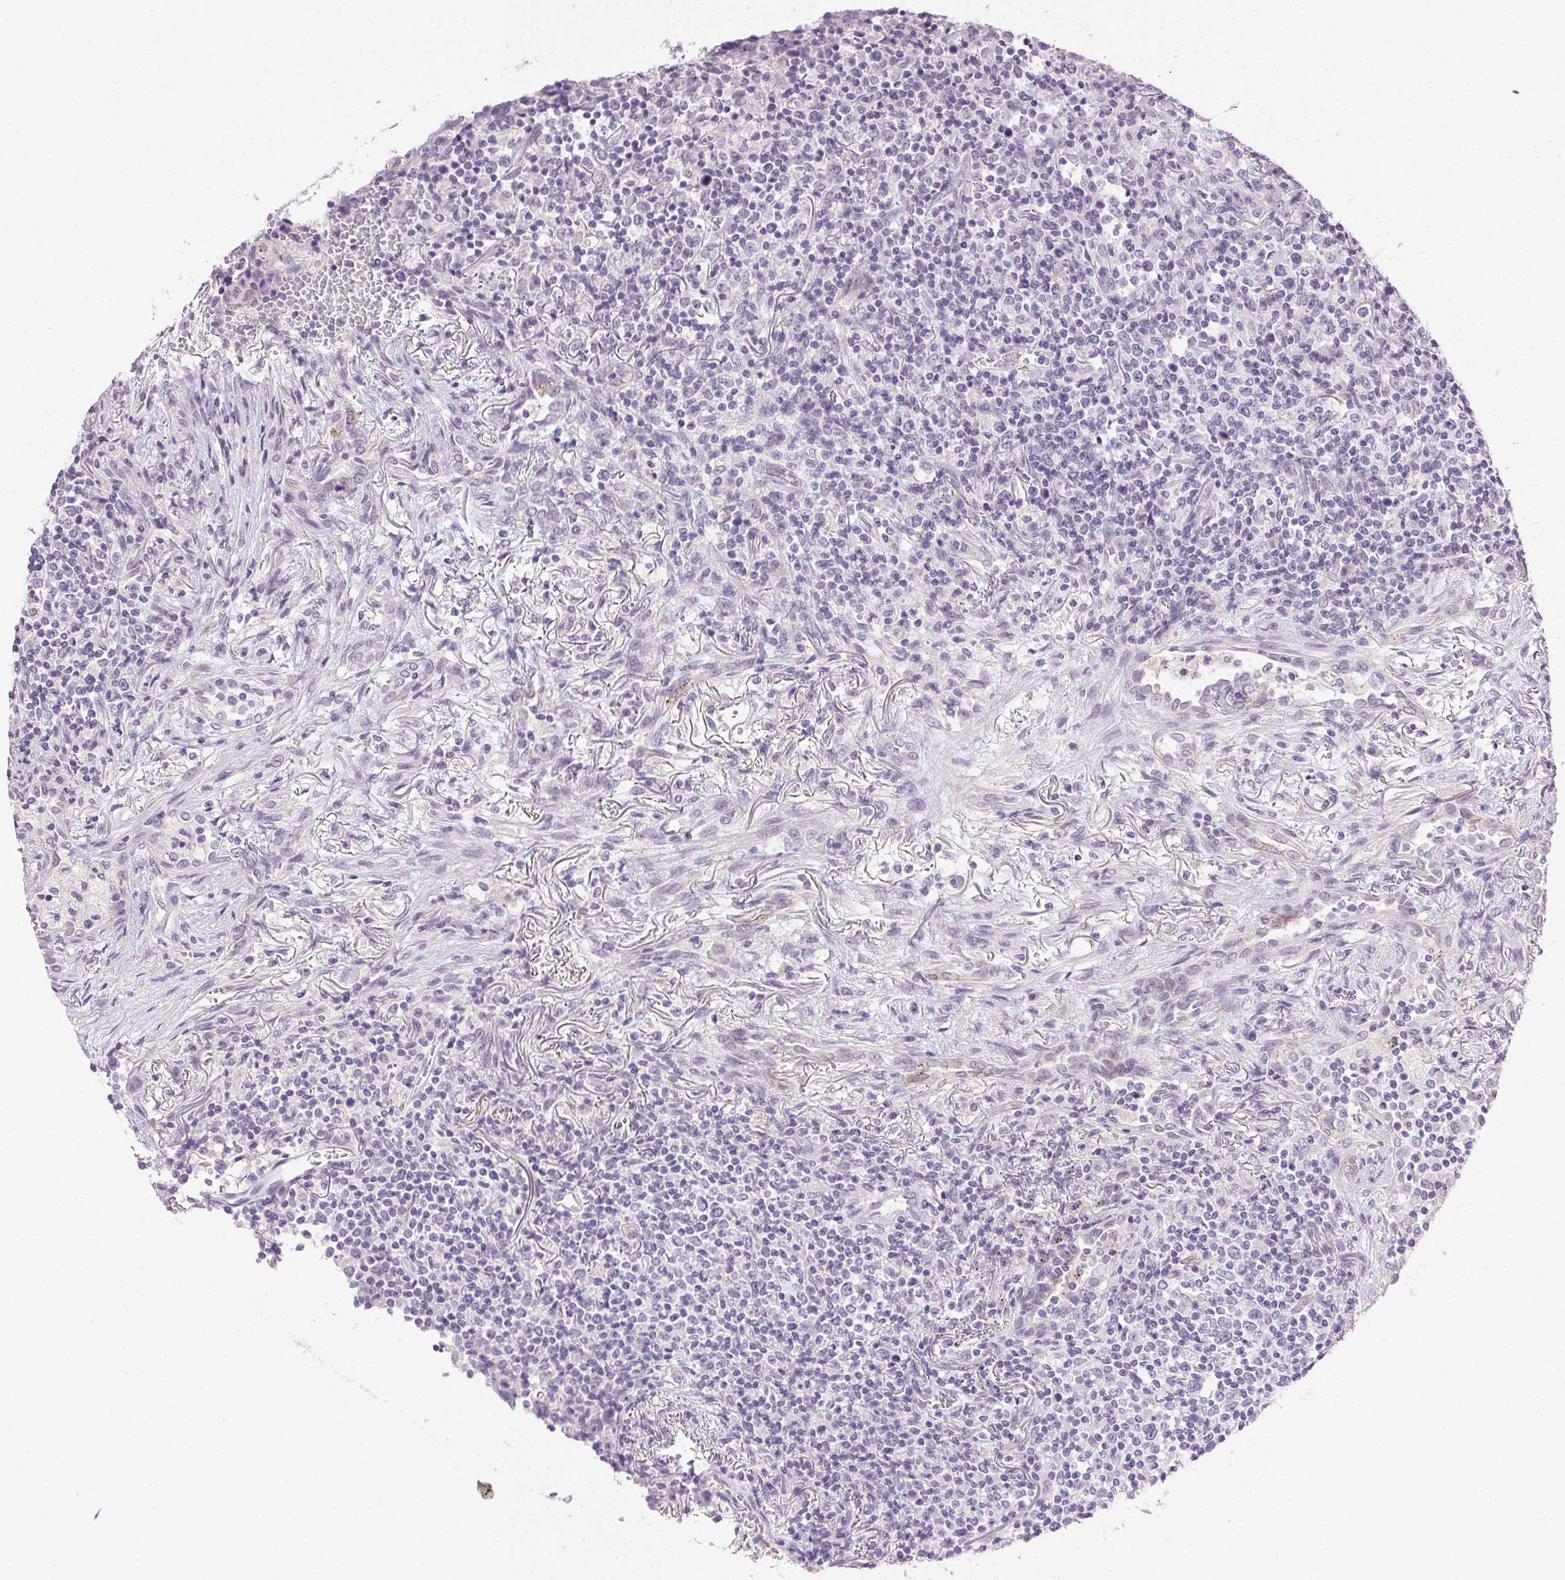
{"staining": {"intensity": "negative", "quantity": "none", "location": "none"}, "tissue": "lymphoma", "cell_type": "Tumor cells", "image_type": "cancer", "snomed": [{"axis": "morphology", "description": "Malignant lymphoma, non-Hodgkin's type, High grade"}, {"axis": "topography", "description": "Lung"}], "caption": "DAB immunohistochemical staining of lymphoma displays no significant expression in tumor cells.", "gene": "CLDN10", "patient": {"sex": "male", "age": 79}}